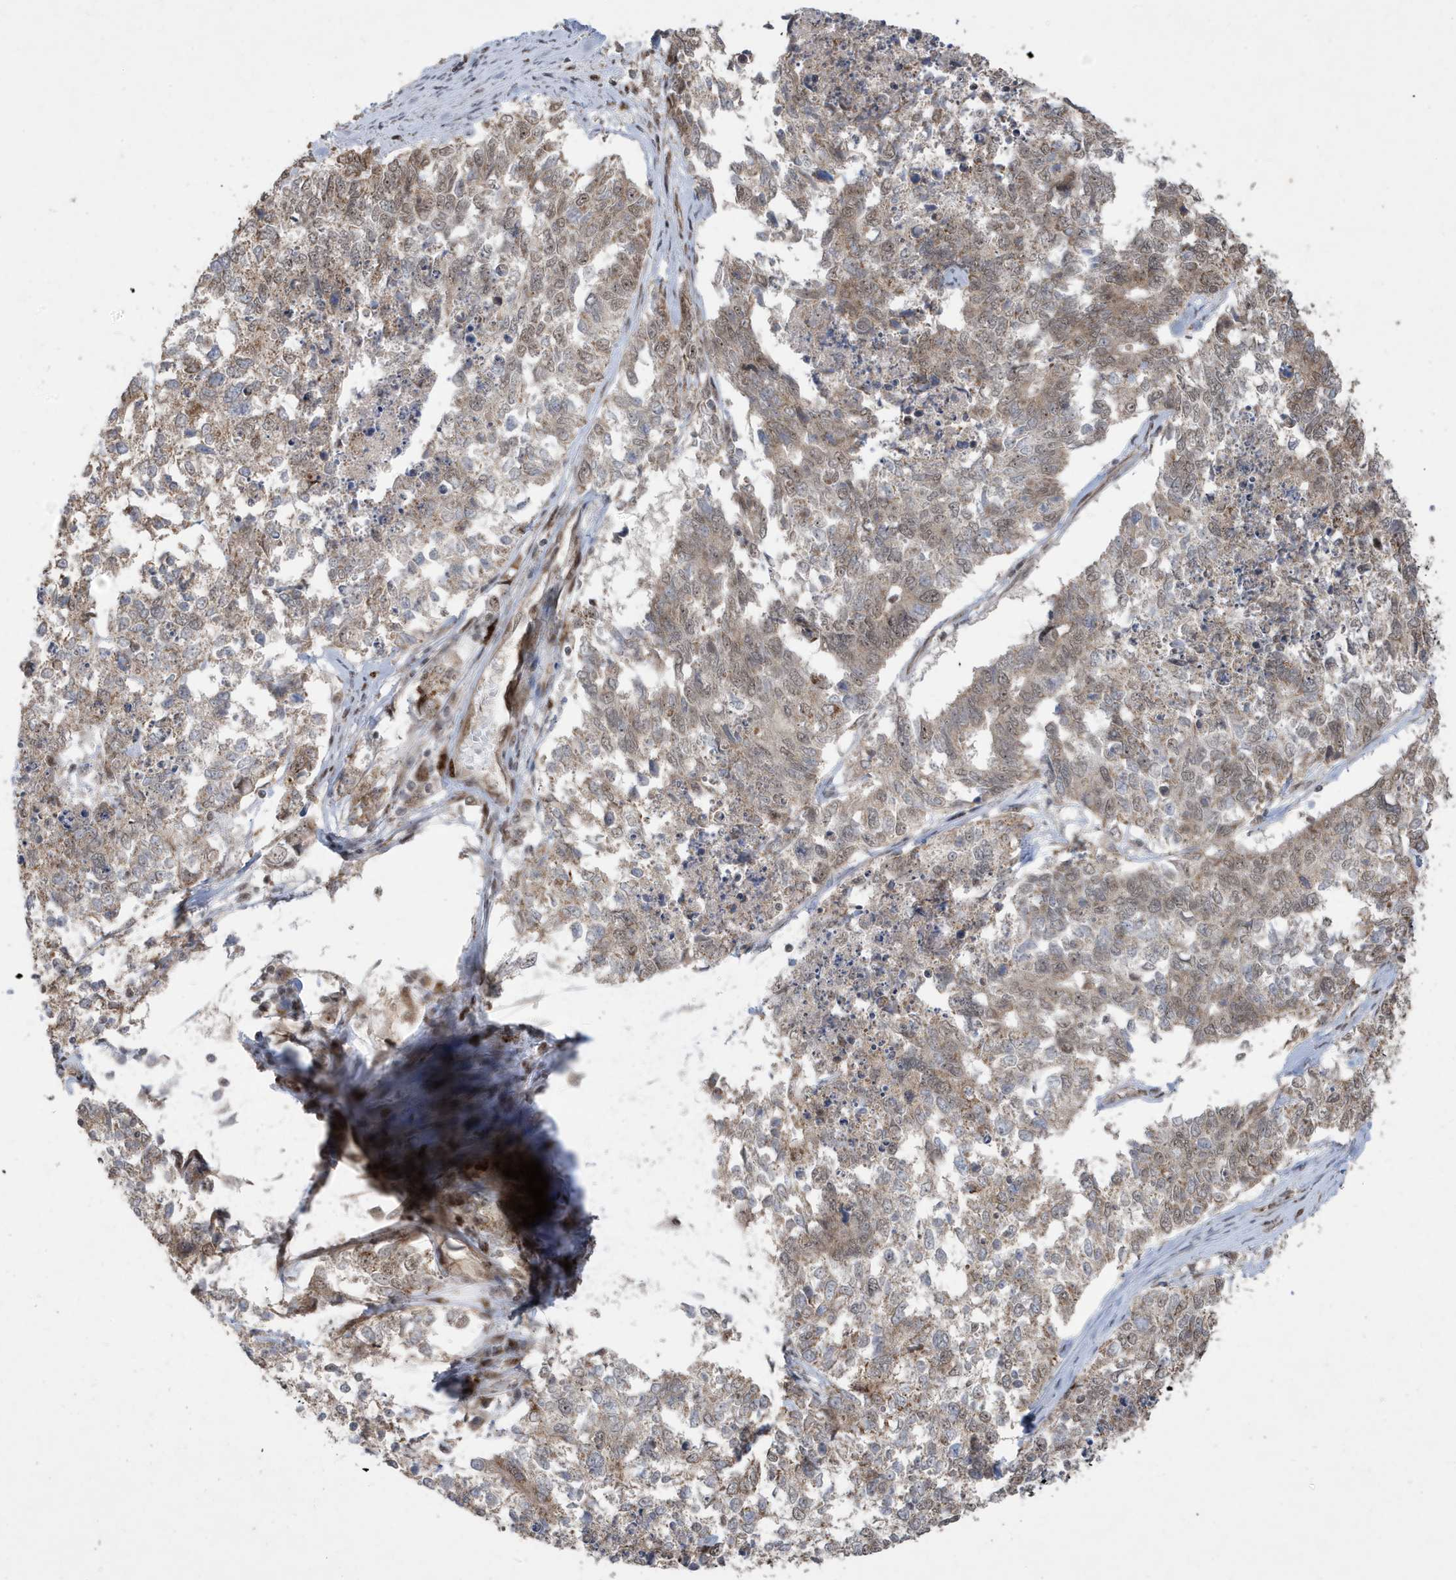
{"staining": {"intensity": "weak", "quantity": "25%-75%", "location": "cytoplasmic/membranous,nuclear"}, "tissue": "cervical cancer", "cell_type": "Tumor cells", "image_type": "cancer", "snomed": [{"axis": "morphology", "description": "Squamous cell carcinoma, NOS"}, {"axis": "topography", "description": "Cervix"}], "caption": "Cervical cancer (squamous cell carcinoma) stained for a protein demonstrates weak cytoplasmic/membranous and nuclear positivity in tumor cells.", "gene": "FAM9B", "patient": {"sex": "female", "age": 63}}